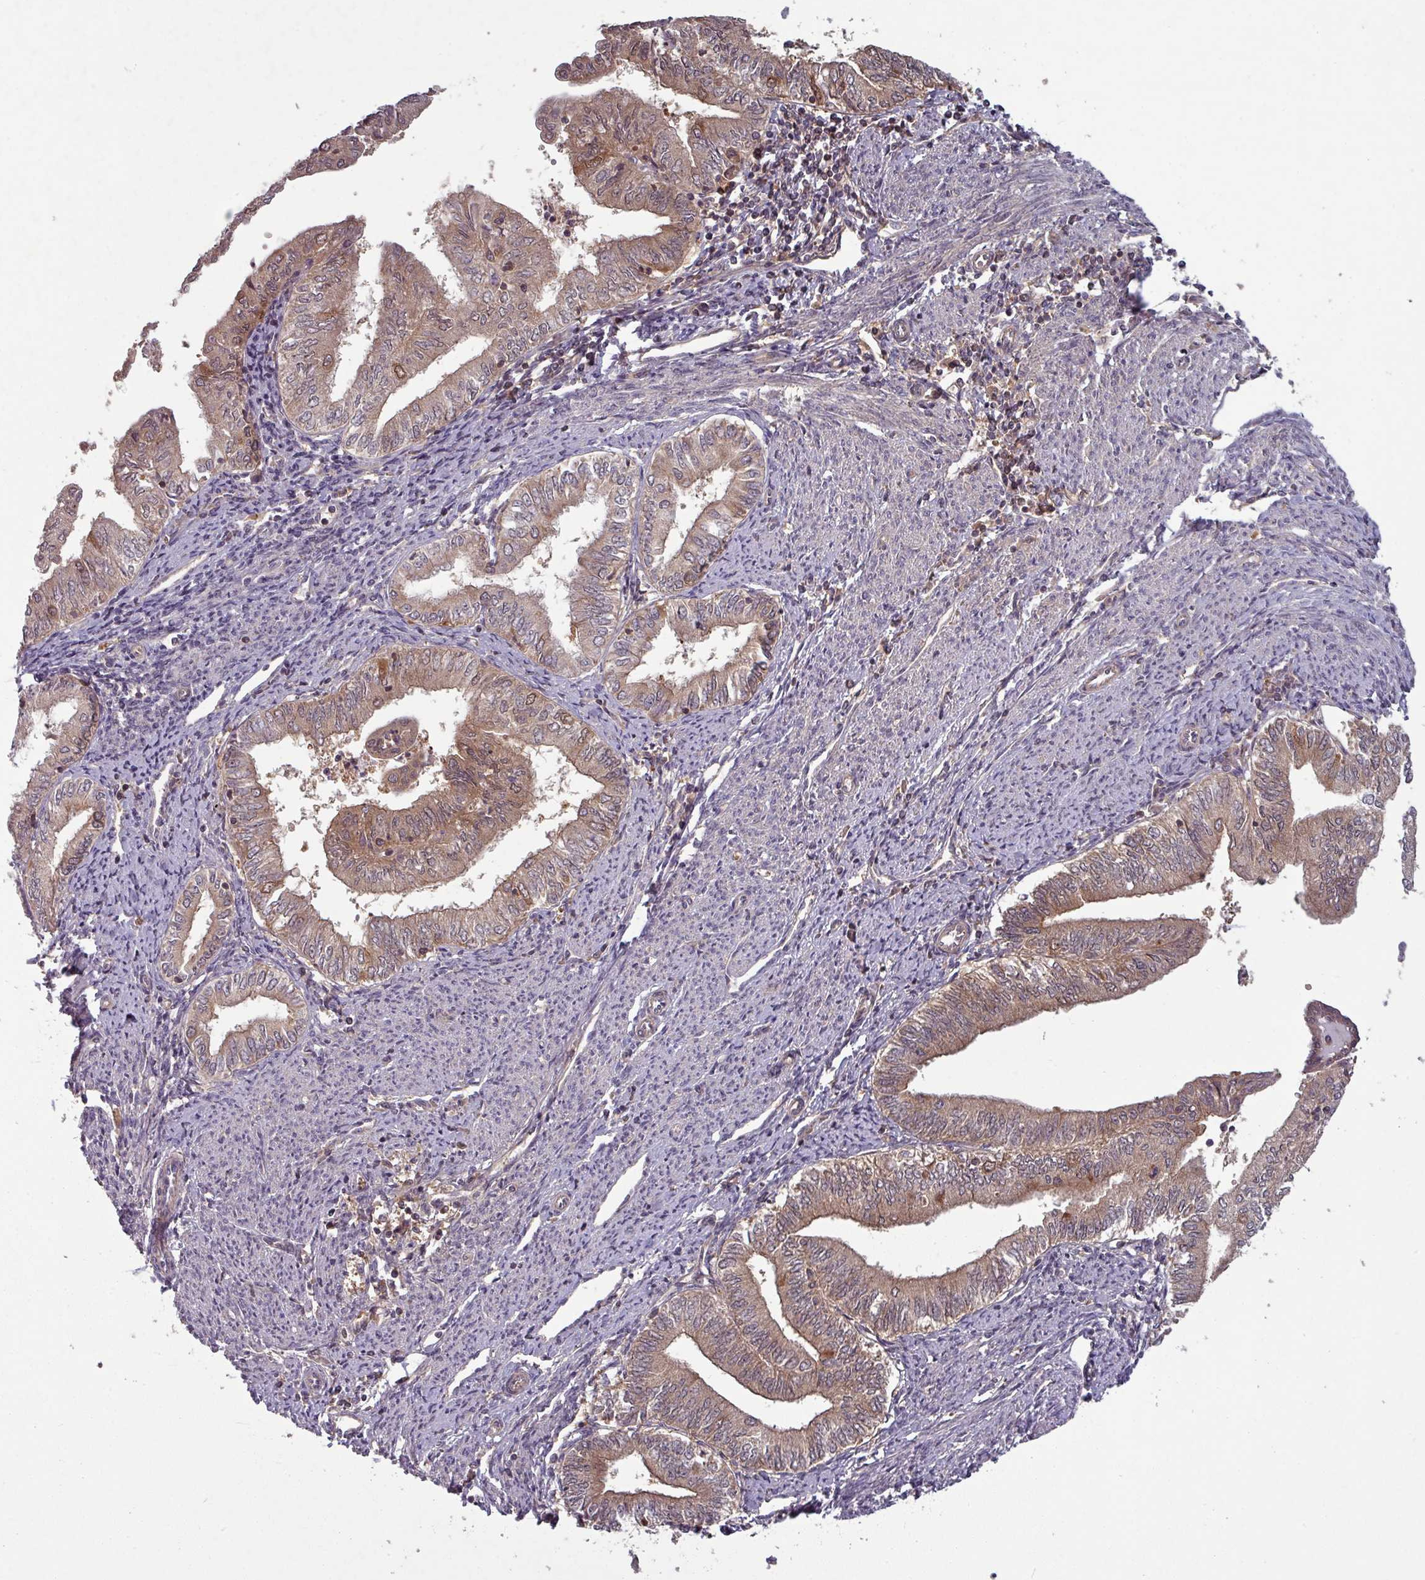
{"staining": {"intensity": "moderate", "quantity": ">75%", "location": "cytoplasmic/membranous"}, "tissue": "endometrial cancer", "cell_type": "Tumor cells", "image_type": "cancer", "snomed": [{"axis": "morphology", "description": "Adenocarcinoma, NOS"}, {"axis": "topography", "description": "Endometrium"}], "caption": "Endometrial adenocarcinoma stained with a brown dye exhibits moderate cytoplasmic/membranous positive staining in about >75% of tumor cells.", "gene": "GSKIP", "patient": {"sex": "female", "age": 66}}